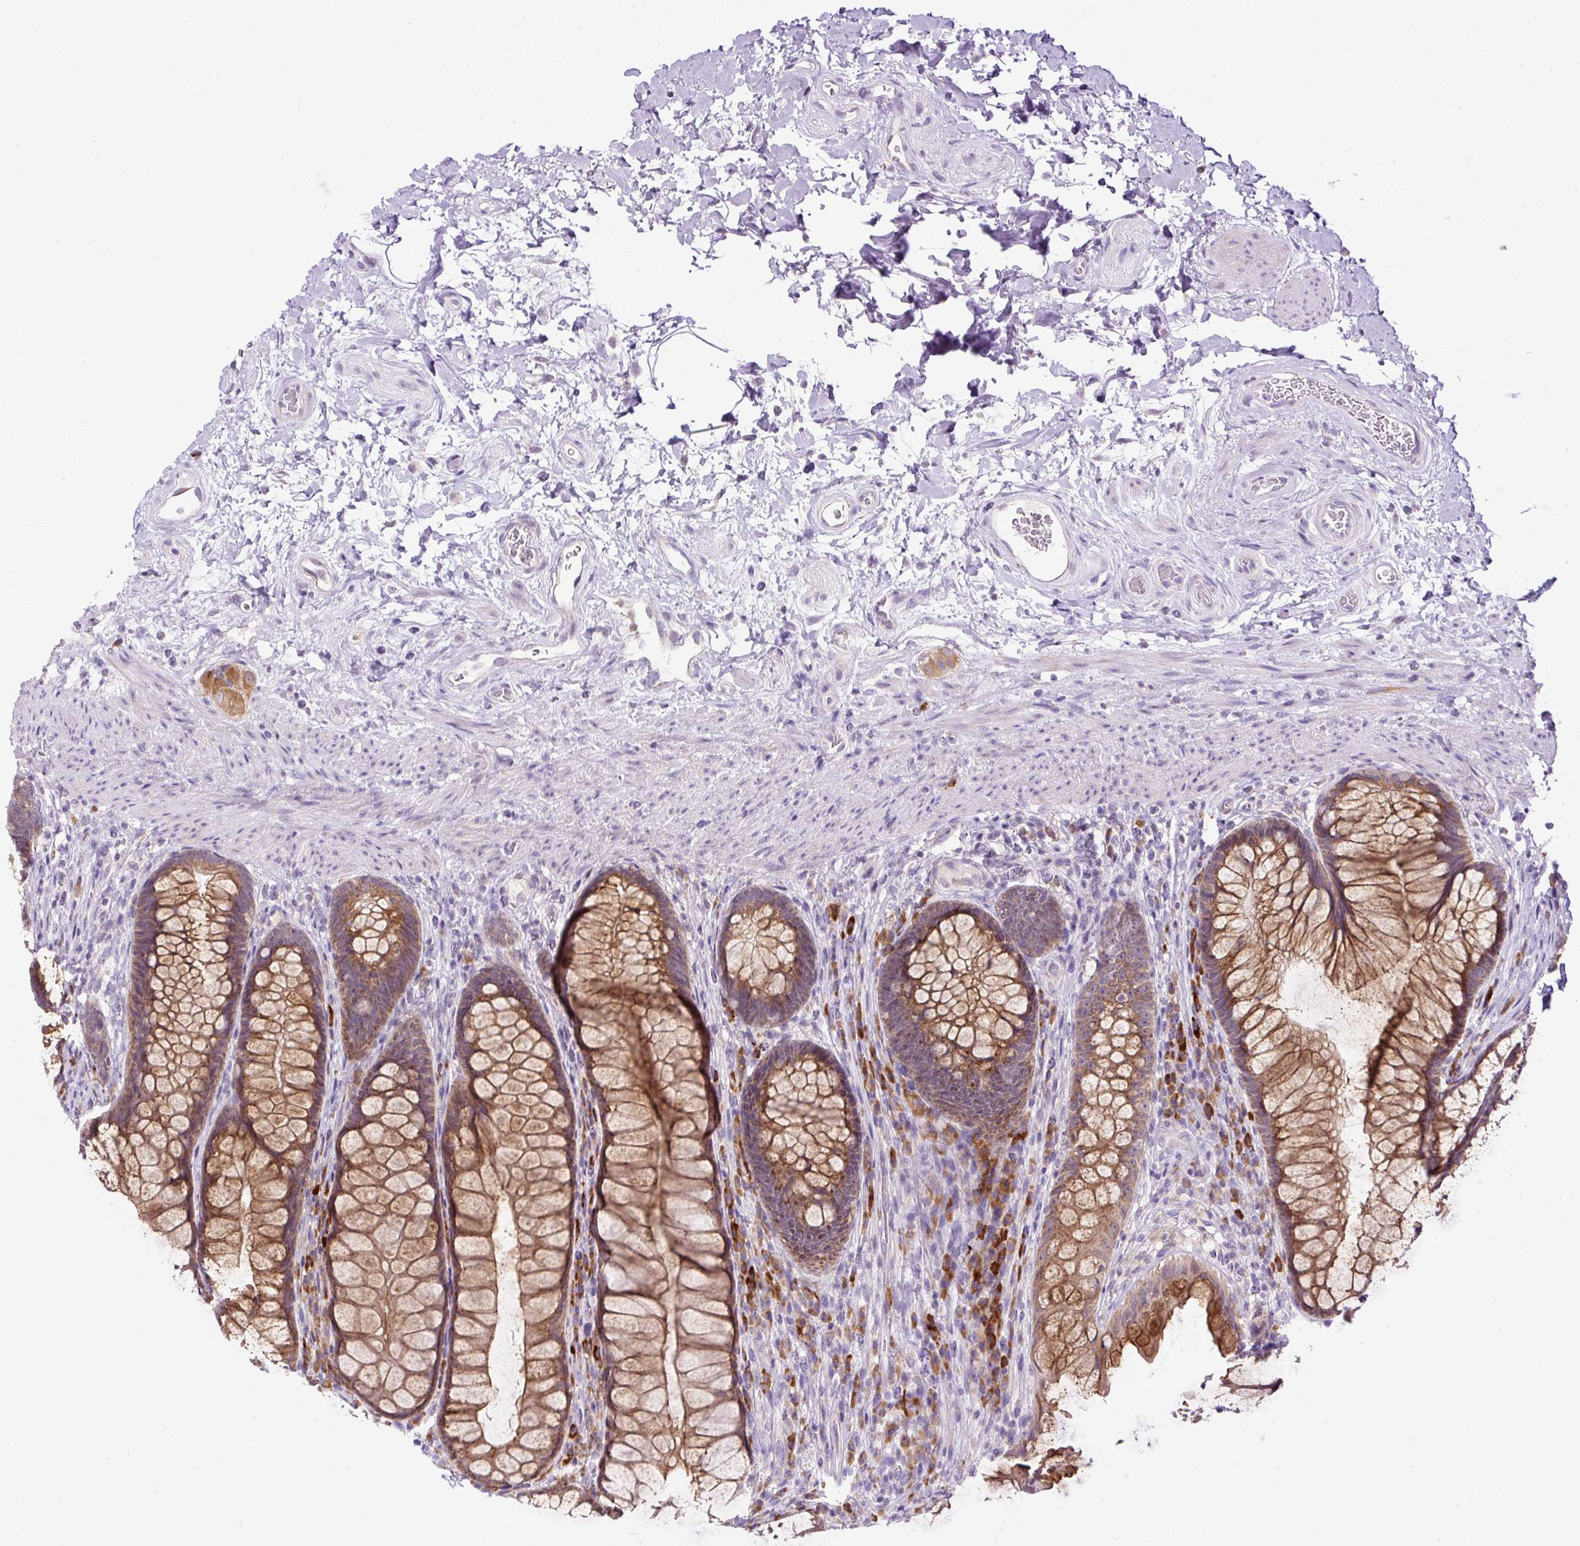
{"staining": {"intensity": "moderate", "quantity": ">75%", "location": "cytoplasmic/membranous"}, "tissue": "rectum", "cell_type": "Glandular cells", "image_type": "normal", "snomed": [{"axis": "morphology", "description": "Normal tissue, NOS"}, {"axis": "topography", "description": "Rectum"}], "caption": "A brown stain highlights moderate cytoplasmic/membranous staining of a protein in glandular cells of benign human rectum.", "gene": "FMC1", "patient": {"sex": "male", "age": 53}}